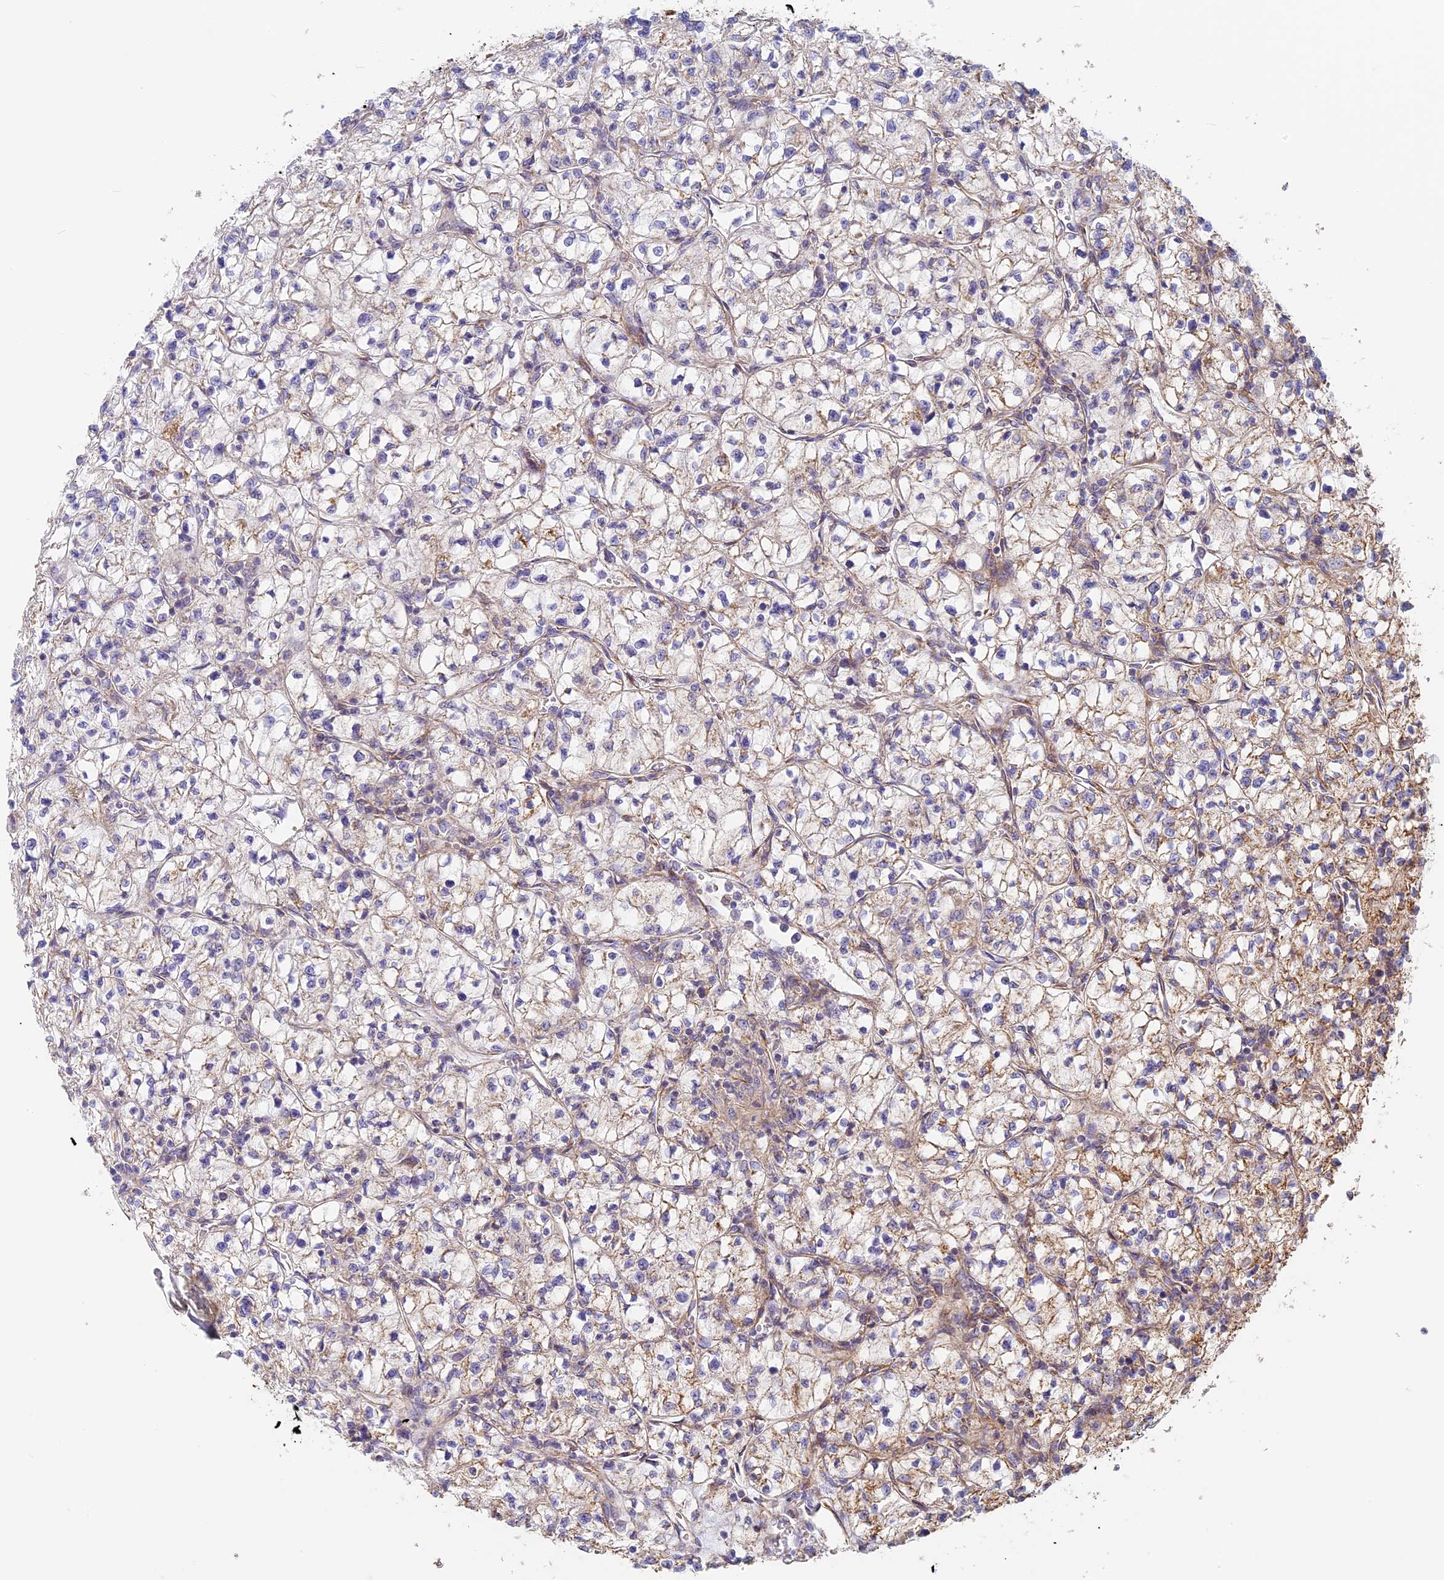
{"staining": {"intensity": "negative", "quantity": "none", "location": "none"}, "tissue": "renal cancer", "cell_type": "Tumor cells", "image_type": "cancer", "snomed": [{"axis": "morphology", "description": "Adenocarcinoma, NOS"}, {"axis": "topography", "description": "Kidney"}], "caption": "Tumor cells are negative for protein expression in human adenocarcinoma (renal).", "gene": "DDA1", "patient": {"sex": "female", "age": 64}}